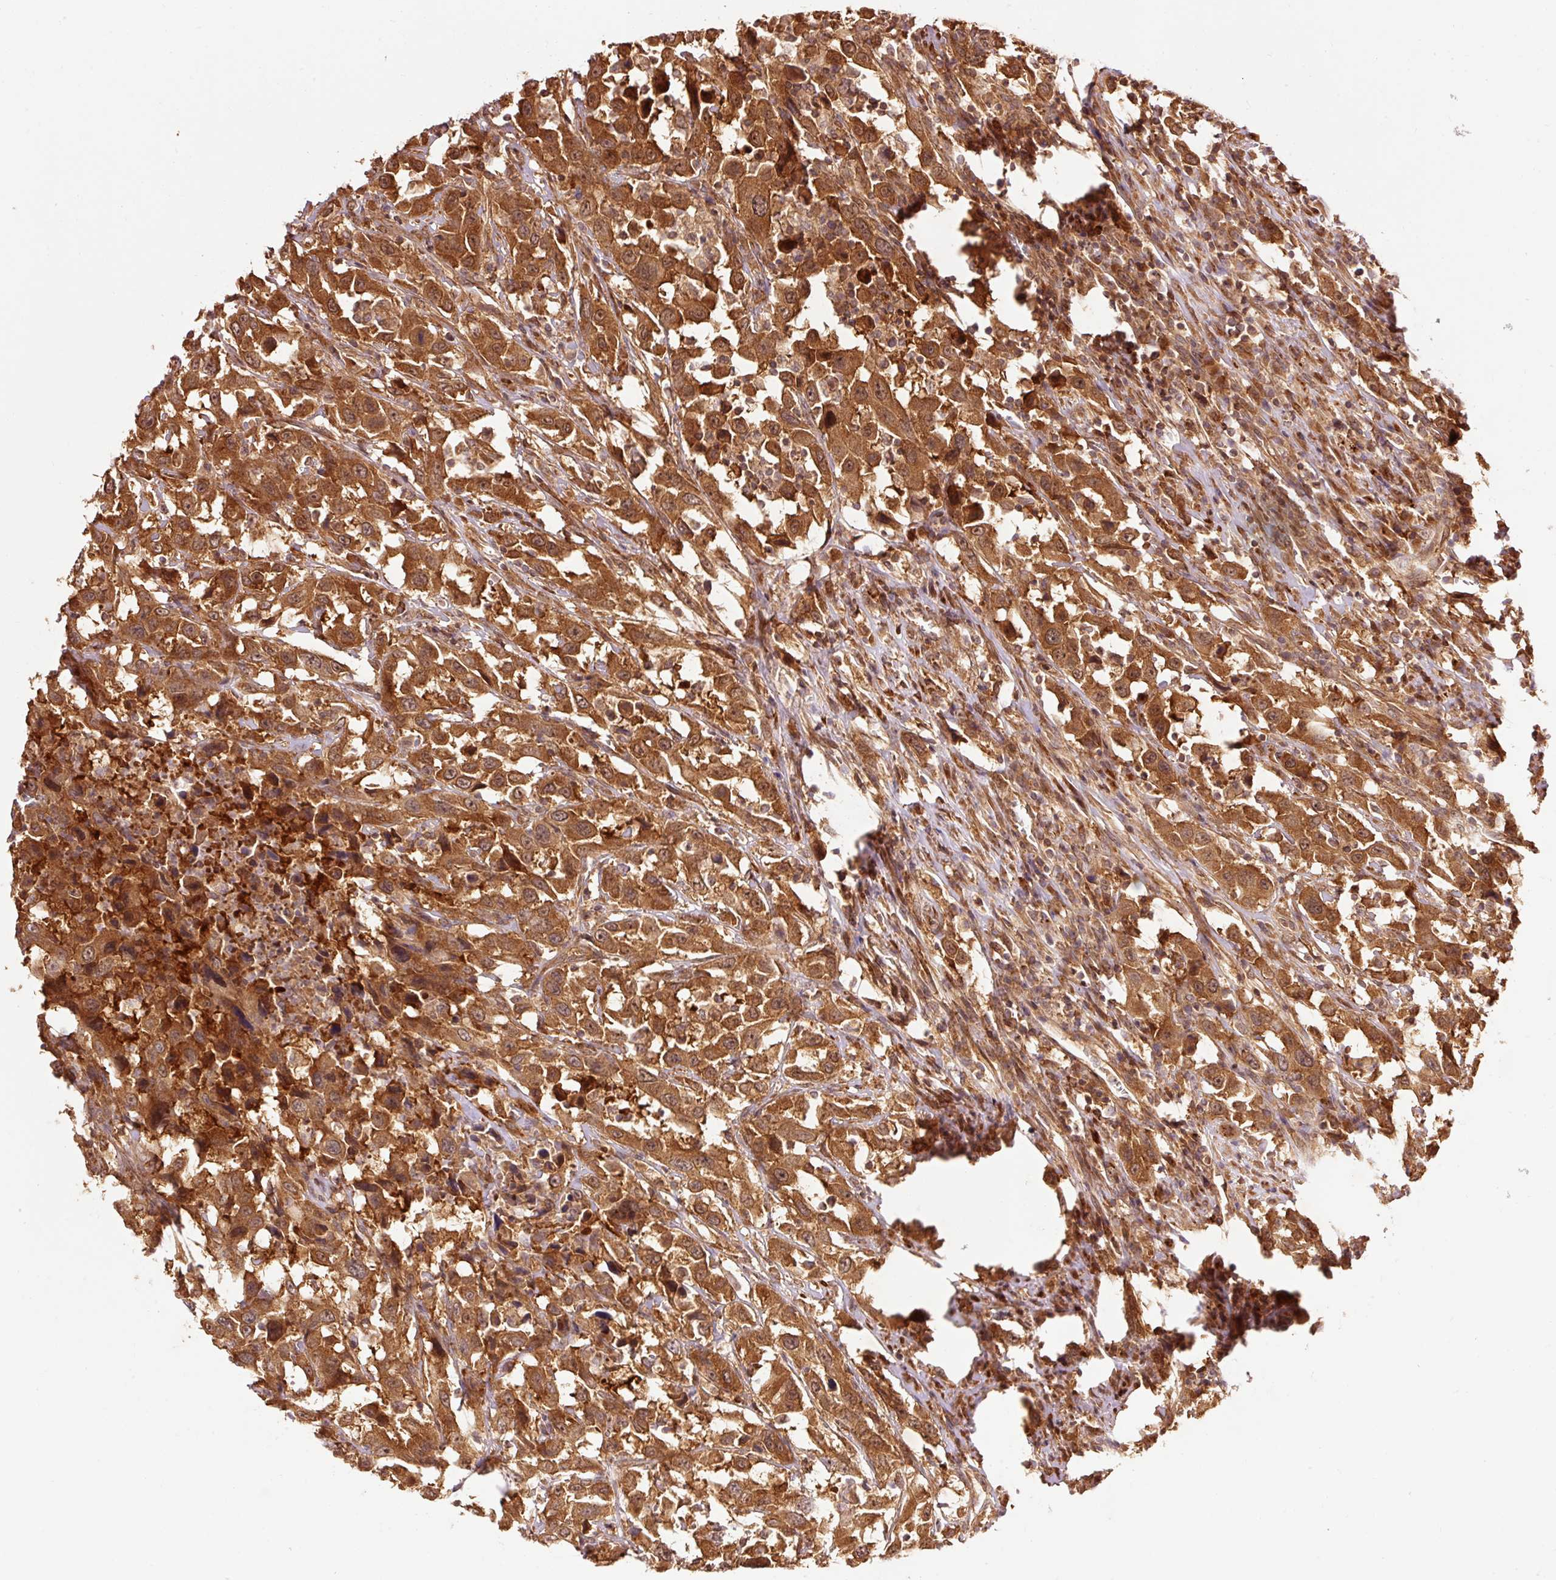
{"staining": {"intensity": "moderate", "quantity": ">75%", "location": "cytoplasmic/membranous"}, "tissue": "urothelial cancer", "cell_type": "Tumor cells", "image_type": "cancer", "snomed": [{"axis": "morphology", "description": "Urothelial carcinoma, High grade"}, {"axis": "topography", "description": "Urinary bladder"}], "caption": "High-magnification brightfield microscopy of urothelial cancer stained with DAB (brown) and counterstained with hematoxylin (blue). tumor cells exhibit moderate cytoplasmic/membranous expression is appreciated in approximately>75% of cells. (brown staining indicates protein expression, while blue staining denotes nuclei).", "gene": "PDAP1", "patient": {"sex": "male", "age": 61}}